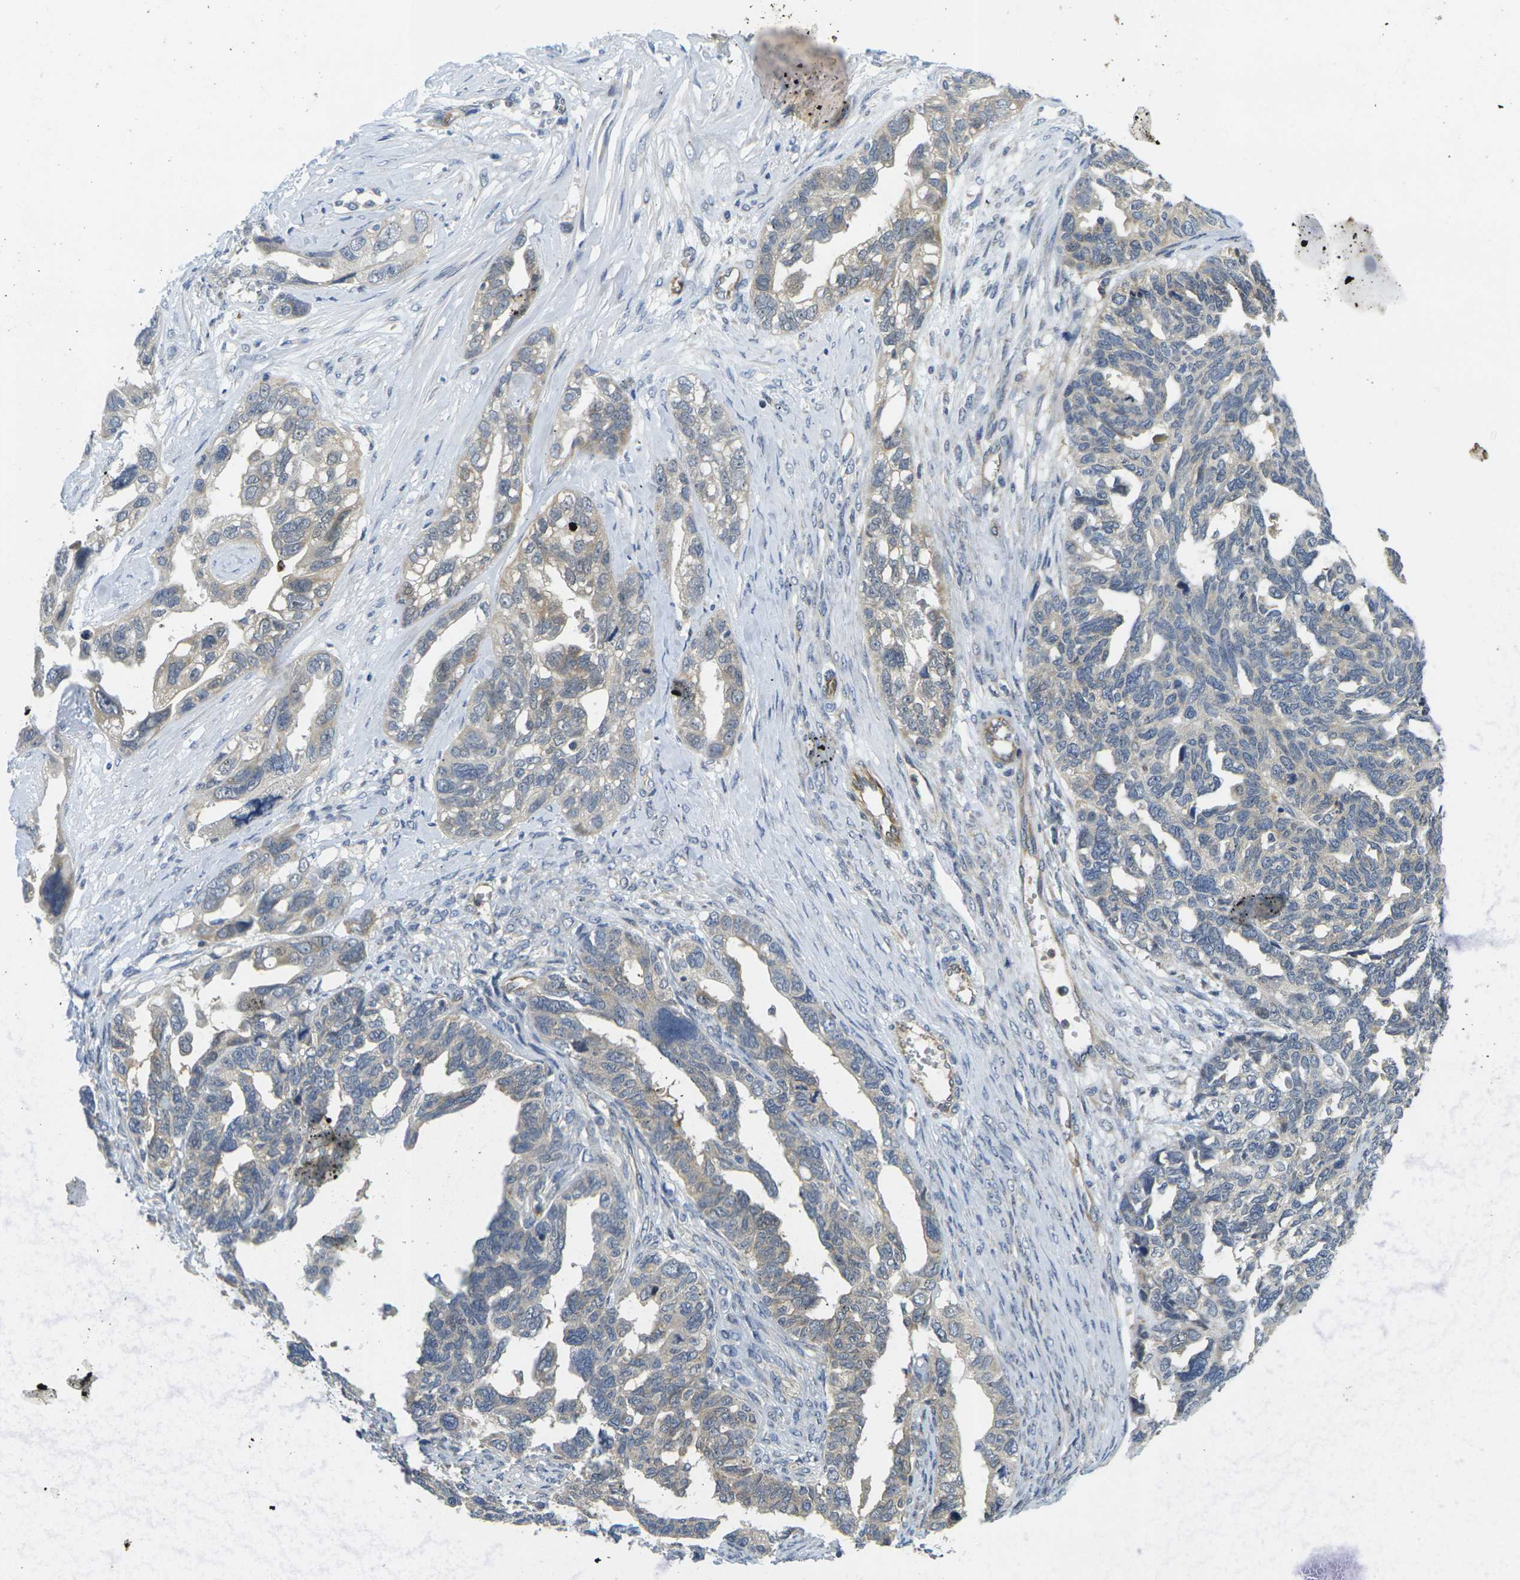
{"staining": {"intensity": "weak", "quantity": "25%-75%", "location": "cytoplasmic/membranous"}, "tissue": "ovarian cancer", "cell_type": "Tumor cells", "image_type": "cancer", "snomed": [{"axis": "morphology", "description": "Cystadenocarcinoma, serous, NOS"}, {"axis": "topography", "description": "Ovary"}], "caption": "IHC (DAB) staining of ovarian cancer demonstrates weak cytoplasmic/membranous protein positivity in about 25%-75% of tumor cells.", "gene": "MINAR2", "patient": {"sex": "female", "age": 79}}